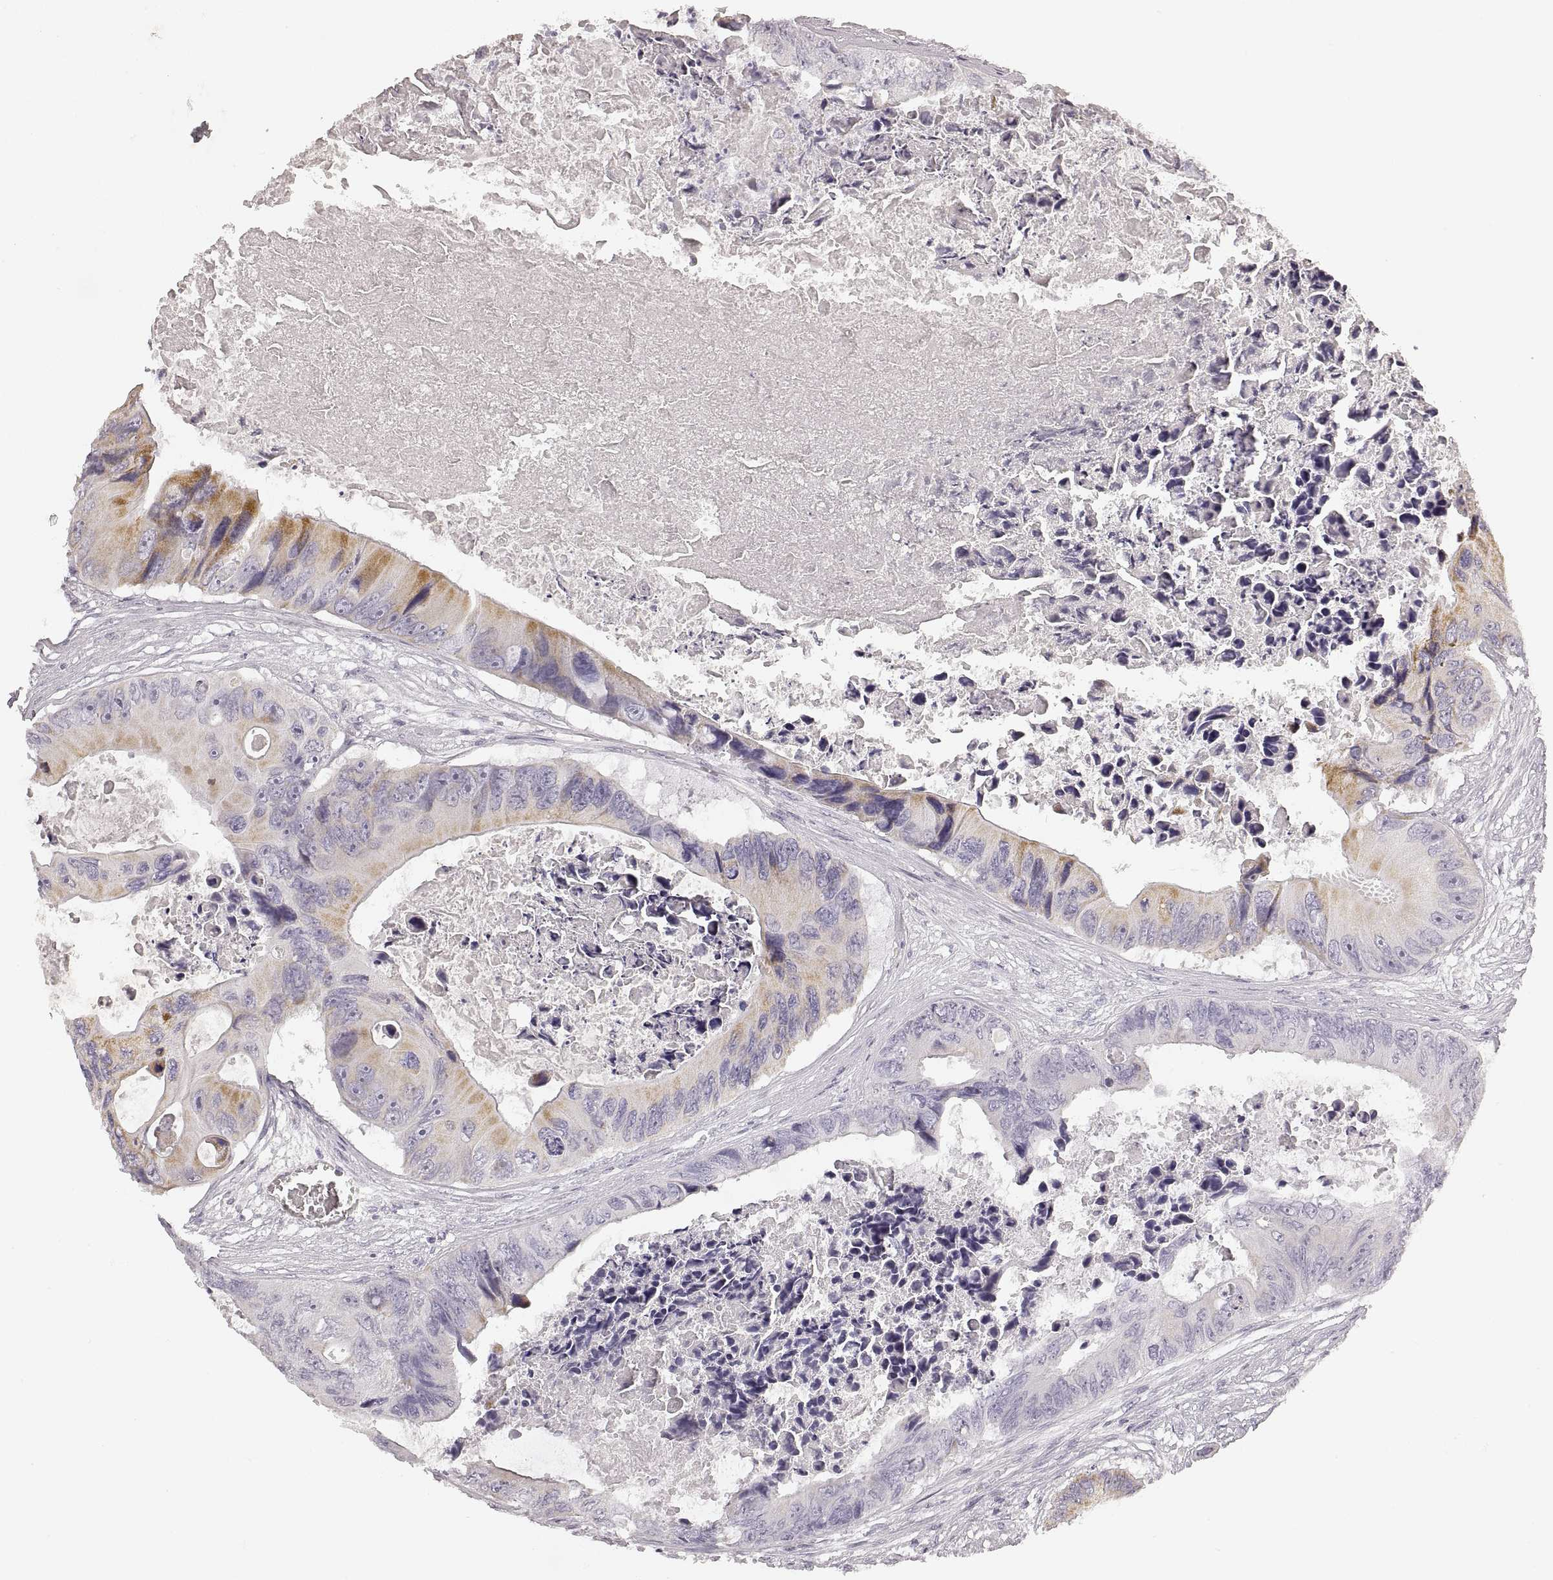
{"staining": {"intensity": "weak", "quantity": "25%-75%", "location": "cytoplasmic/membranous"}, "tissue": "colorectal cancer", "cell_type": "Tumor cells", "image_type": "cancer", "snomed": [{"axis": "morphology", "description": "Adenocarcinoma, NOS"}, {"axis": "topography", "description": "Rectum"}], "caption": "There is low levels of weak cytoplasmic/membranous expression in tumor cells of colorectal cancer, as demonstrated by immunohistochemical staining (brown color).", "gene": "RDH13", "patient": {"sex": "male", "age": 63}}